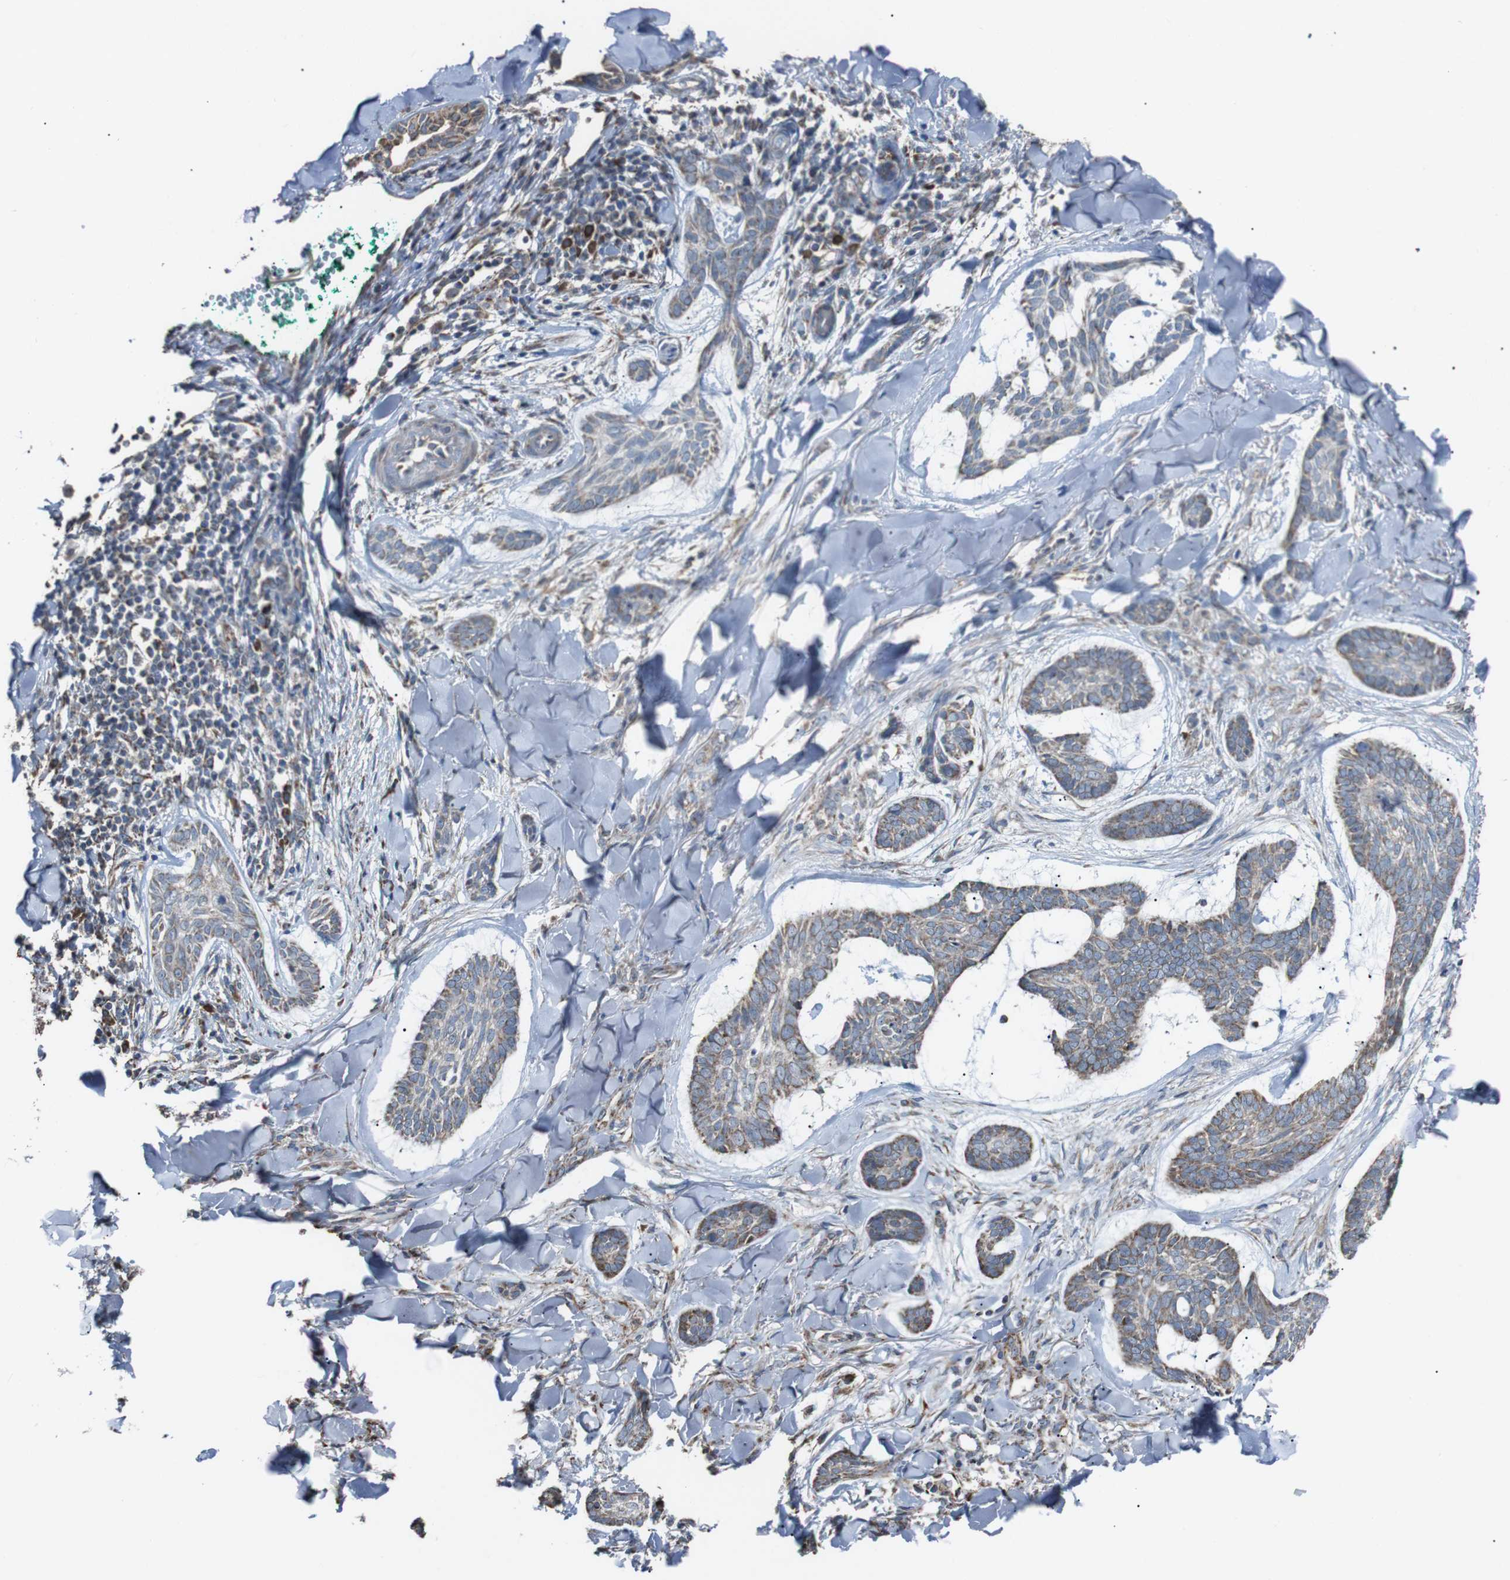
{"staining": {"intensity": "weak", "quantity": ">75%", "location": "cytoplasmic/membranous"}, "tissue": "skin cancer", "cell_type": "Tumor cells", "image_type": "cancer", "snomed": [{"axis": "morphology", "description": "Basal cell carcinoma"}, {"axis": "topography", "description": "Skin"}], "caption": "This micrograph shows immunohistochemistry (IHC) staining of human skin cancer (basal cell carcinoma), with low weak cytoplasmic/membranous positivity in approximately >75% of tumor cells.", "gene": "CISD2", "patient": {"sex": "male", "age": 43}}